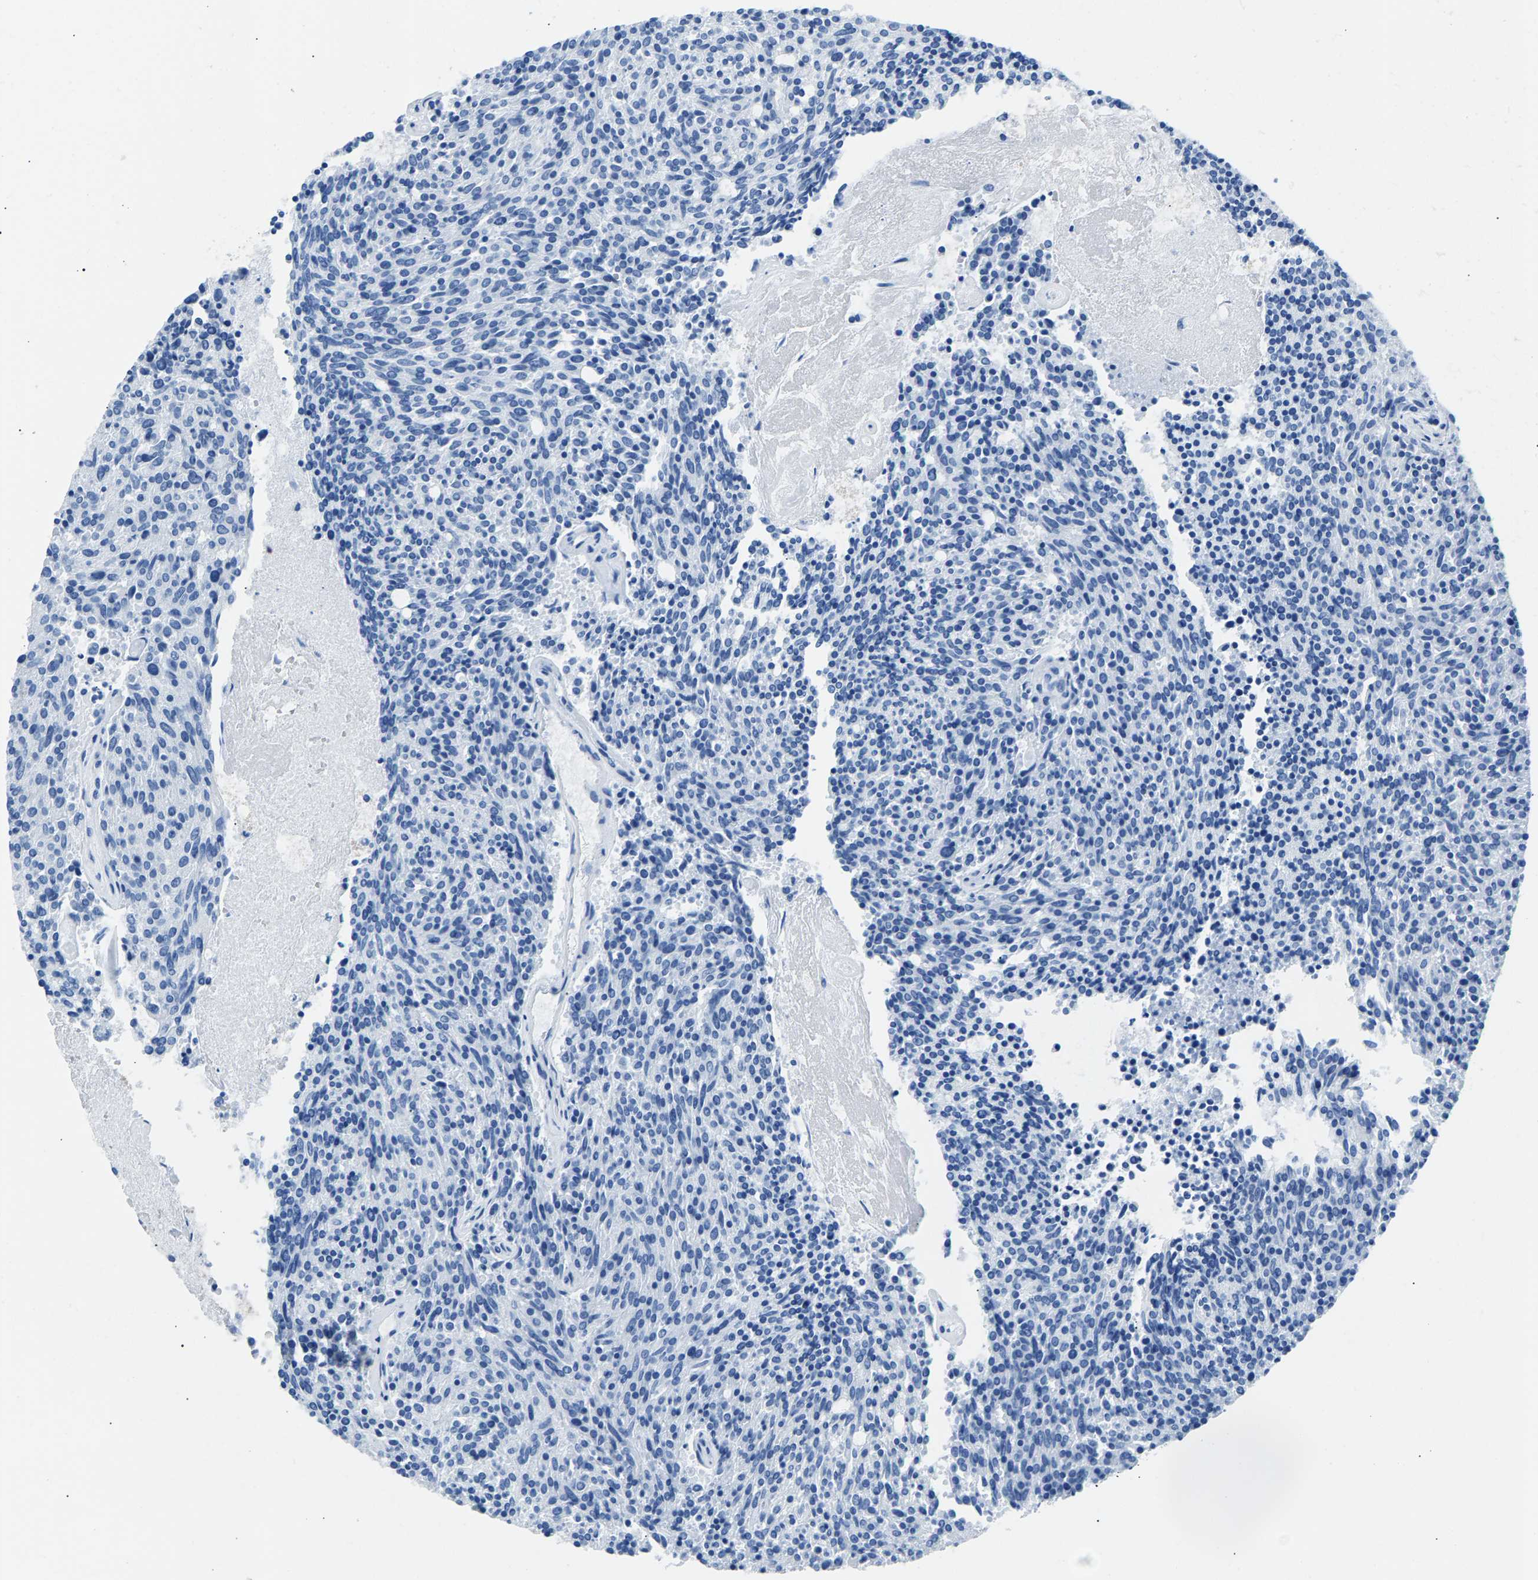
{"staining": {"intensity": "negative", "quantity": "none", "location": "none"}, "tissue": "carcinoid", "cell_type": "Tumor cells", "image_type": "cancer", "snomed": [{"axis": "morphology", "description": "Carcinoid, malignant, NOS"}, {"axis": "topography", "description": "Pancreas"}], "caption": "There is no significant staining in tumor cells of carcinoid. The staining was performed using DAB (3,3'-diaminobenzidine) to visualize the protein expression in brown, while the nuclei were stained in blue with hematoxylin (Magnification: 20x).", "gene": "CPS1", "patient": {"sex": "female", "age": 54}}